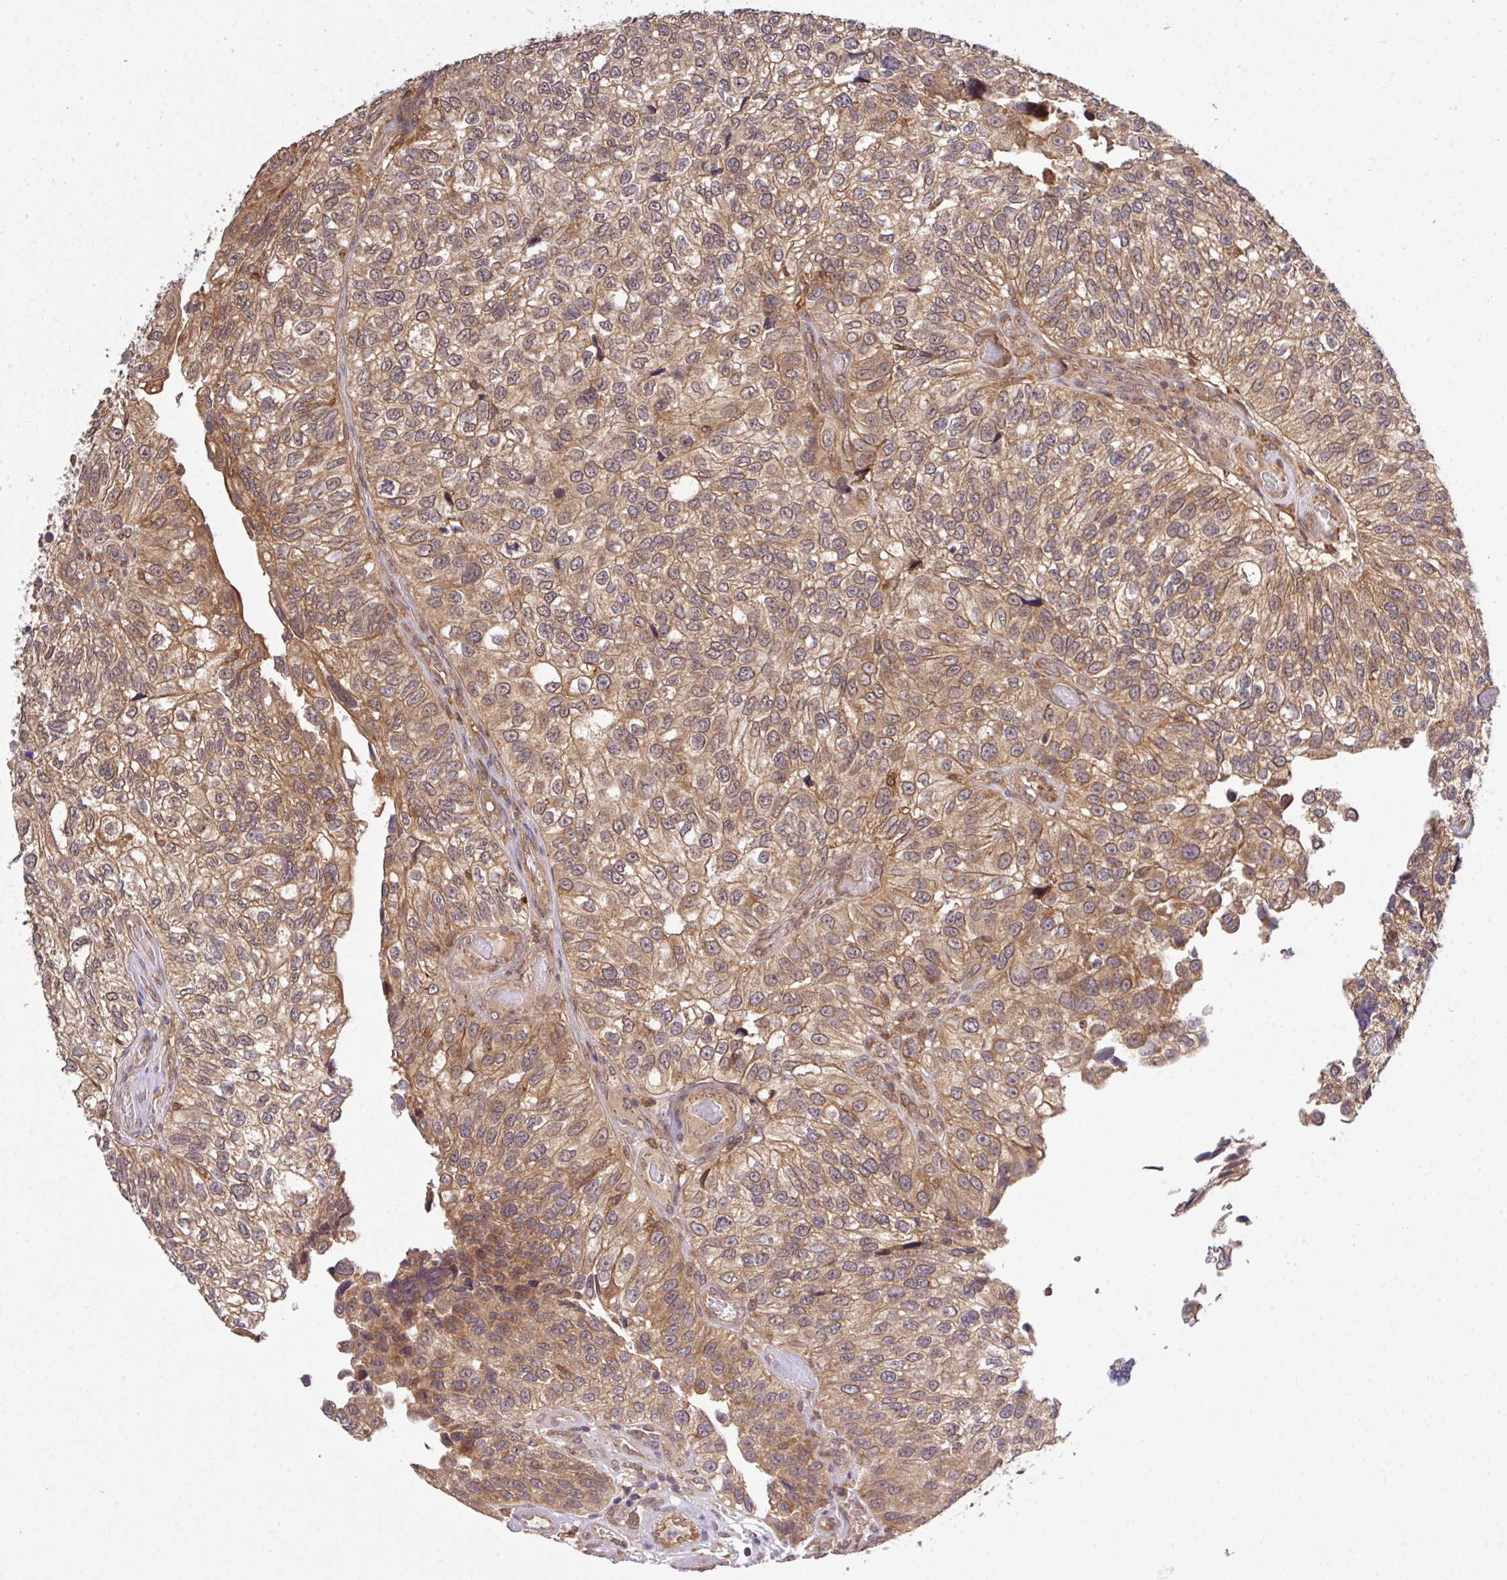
{"staining": {"intensity": "moderate", "quantity": ">75%", "location": "cytoplasmic/membranous,nuclear"}, "tissue": "urothelial cancer", "cell_type": "Tumor cells", "image_type": "cancer", "snomed": [{"axis": "morphology", "description": "Urothelial carcinoma, NOS"}, {"axis": "topography", "description": "Urinary bladder"}], "caption": "A high-resolution image shows immunohistochemistry staining of urothelial cancer, which shows moderate cytoplasmic/membranous and nuclear staining in about >75% of tumor cells.", "gene": "ARPIN", "patient": {"sex": "male", "age": 87}}